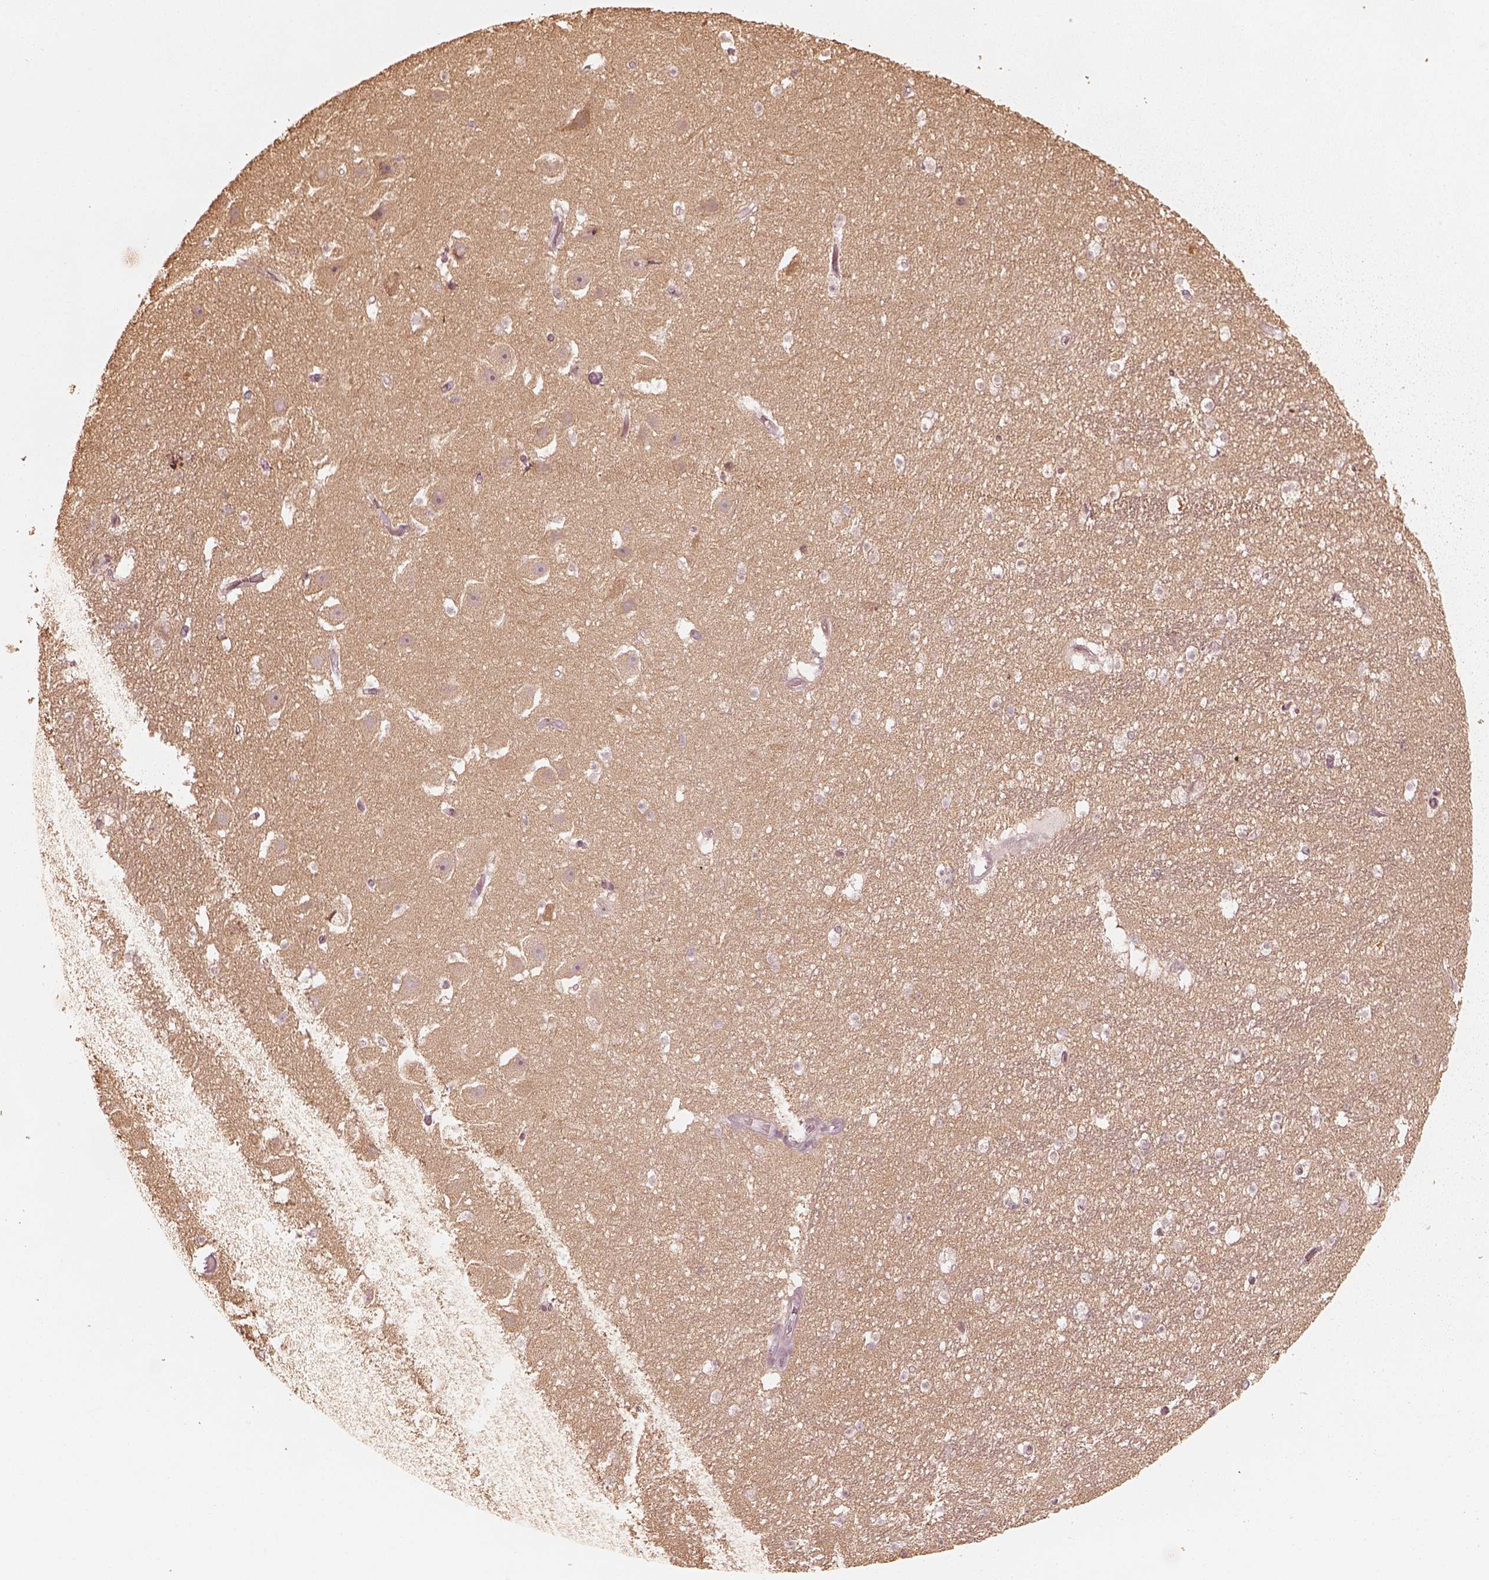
{"staining": {"intensity": "weak", "quantity": "25%-75%", "location": "cytoplasmic/membranous"}, "tissue": "hippocampus", "cell_type": "Glial cells", "image_type": "normal", "snomed": [{"axis": "morphology", "description": "Normal tissue, NOS"}, {"axis": "topography", "description": "Hippocampus"}], "caption": "IHC micrograph of unremarkable hippocampus: hippocampus stained using immunohistochemistry (IHC) exhibits low levels of weak protein expression localized specifically in the cytoplasmic/membranous of glial cells, appearing as a cytoplasmic/membranous brown color.", "gene": "KIF5C", "patient": {"sex": "male", "age": 26}}